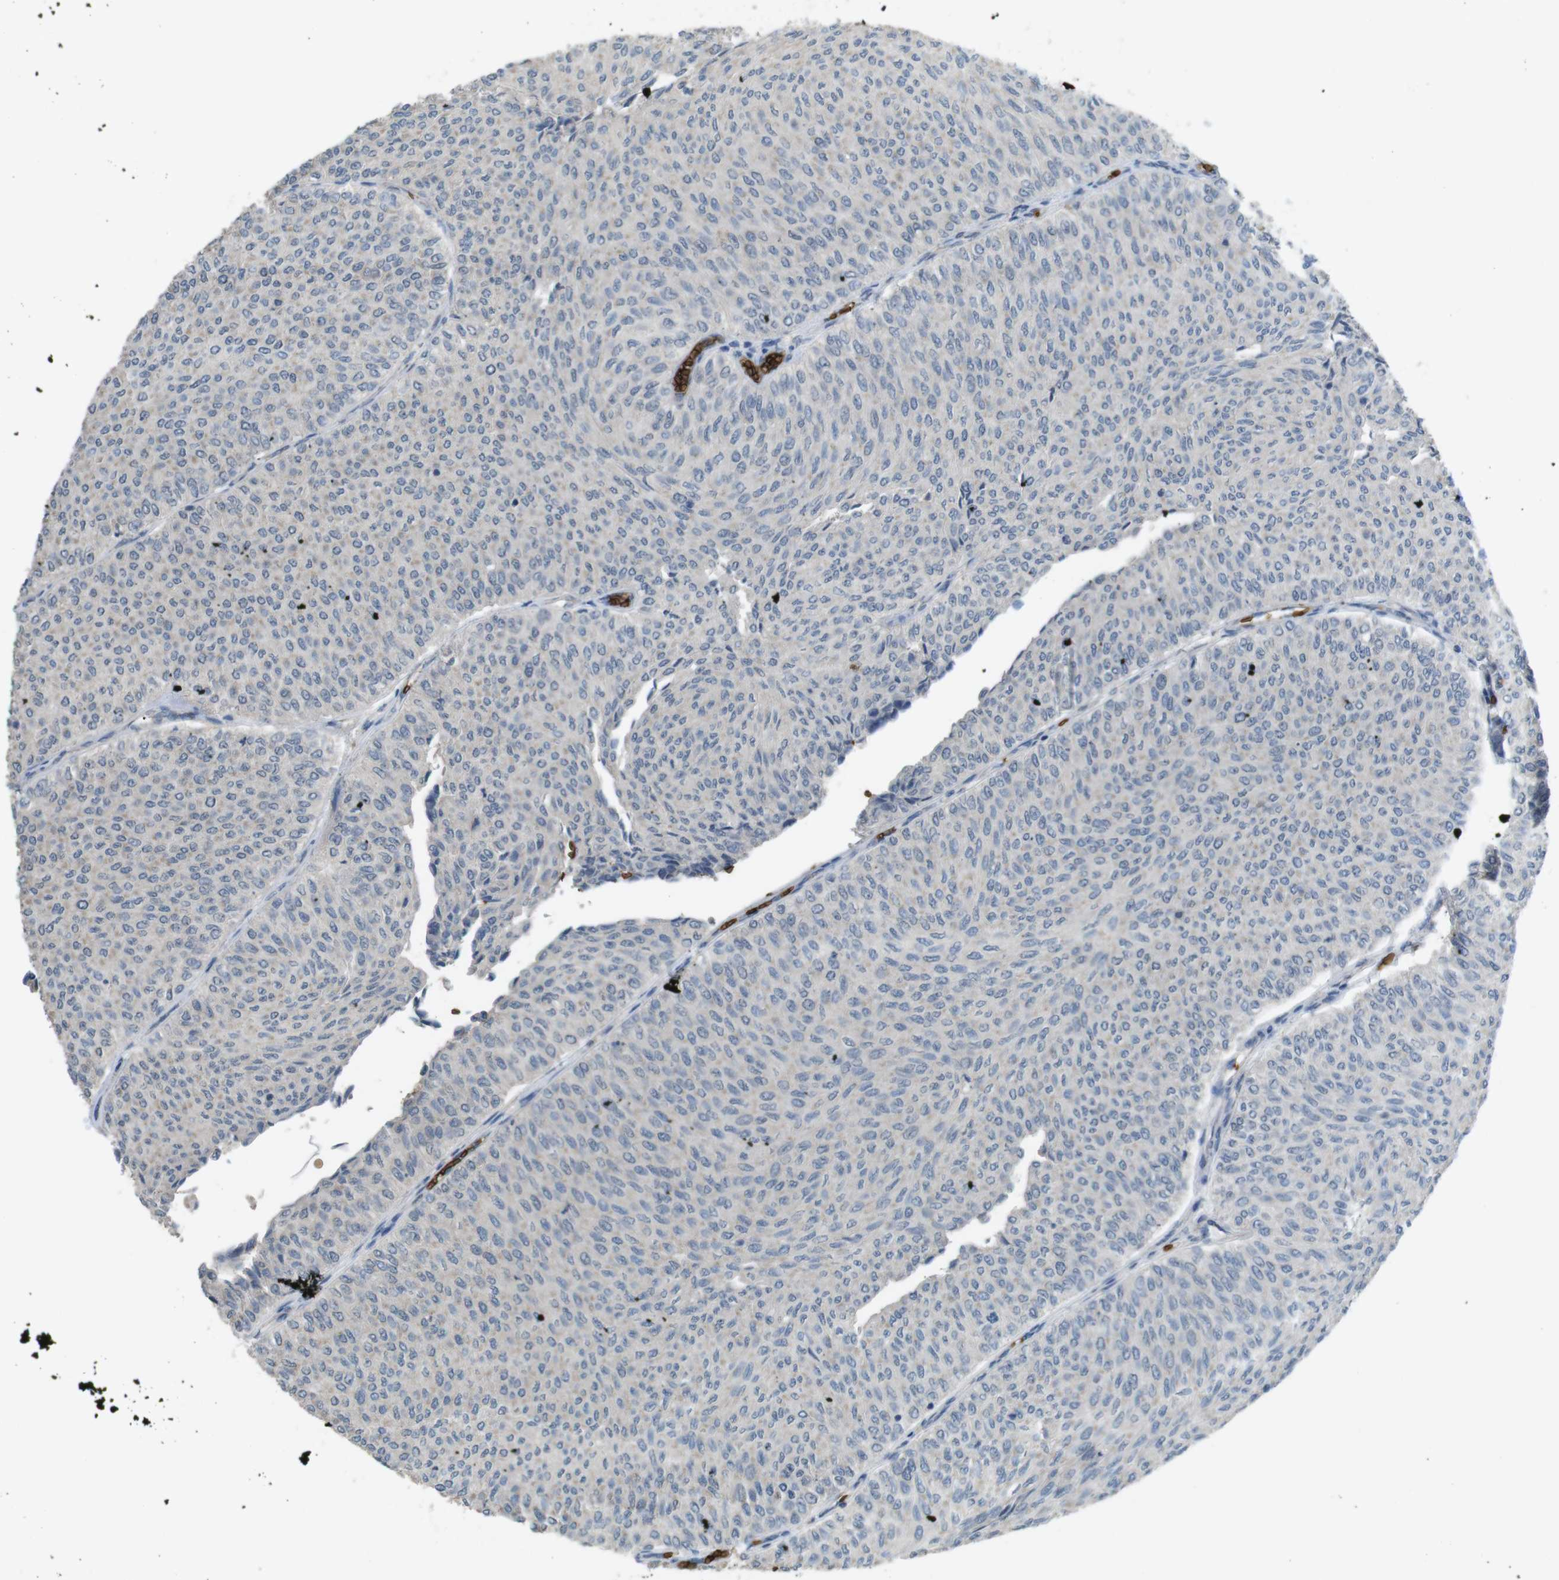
{"staining": {"intensity": "weak", "quantity": "<25%", "location": "cytoplasmic/membranous"}, "tissue": "urothelial cancer", "cell_type": "Tumor cells", "image_type": "cancer", "snomed": [{"axis": "morphology", "description": "Urothelial carcinoma, Low grade"}, {"axis": "topography", "description": "Urinary bladder"}], "caption": "Human low-grade urothelial carcinoma stained for a protein using immunohistochemistry exhibits no expression in tumor cells.", "gene": "GYPA", "patient": {"sex": "male", "age": 78}}